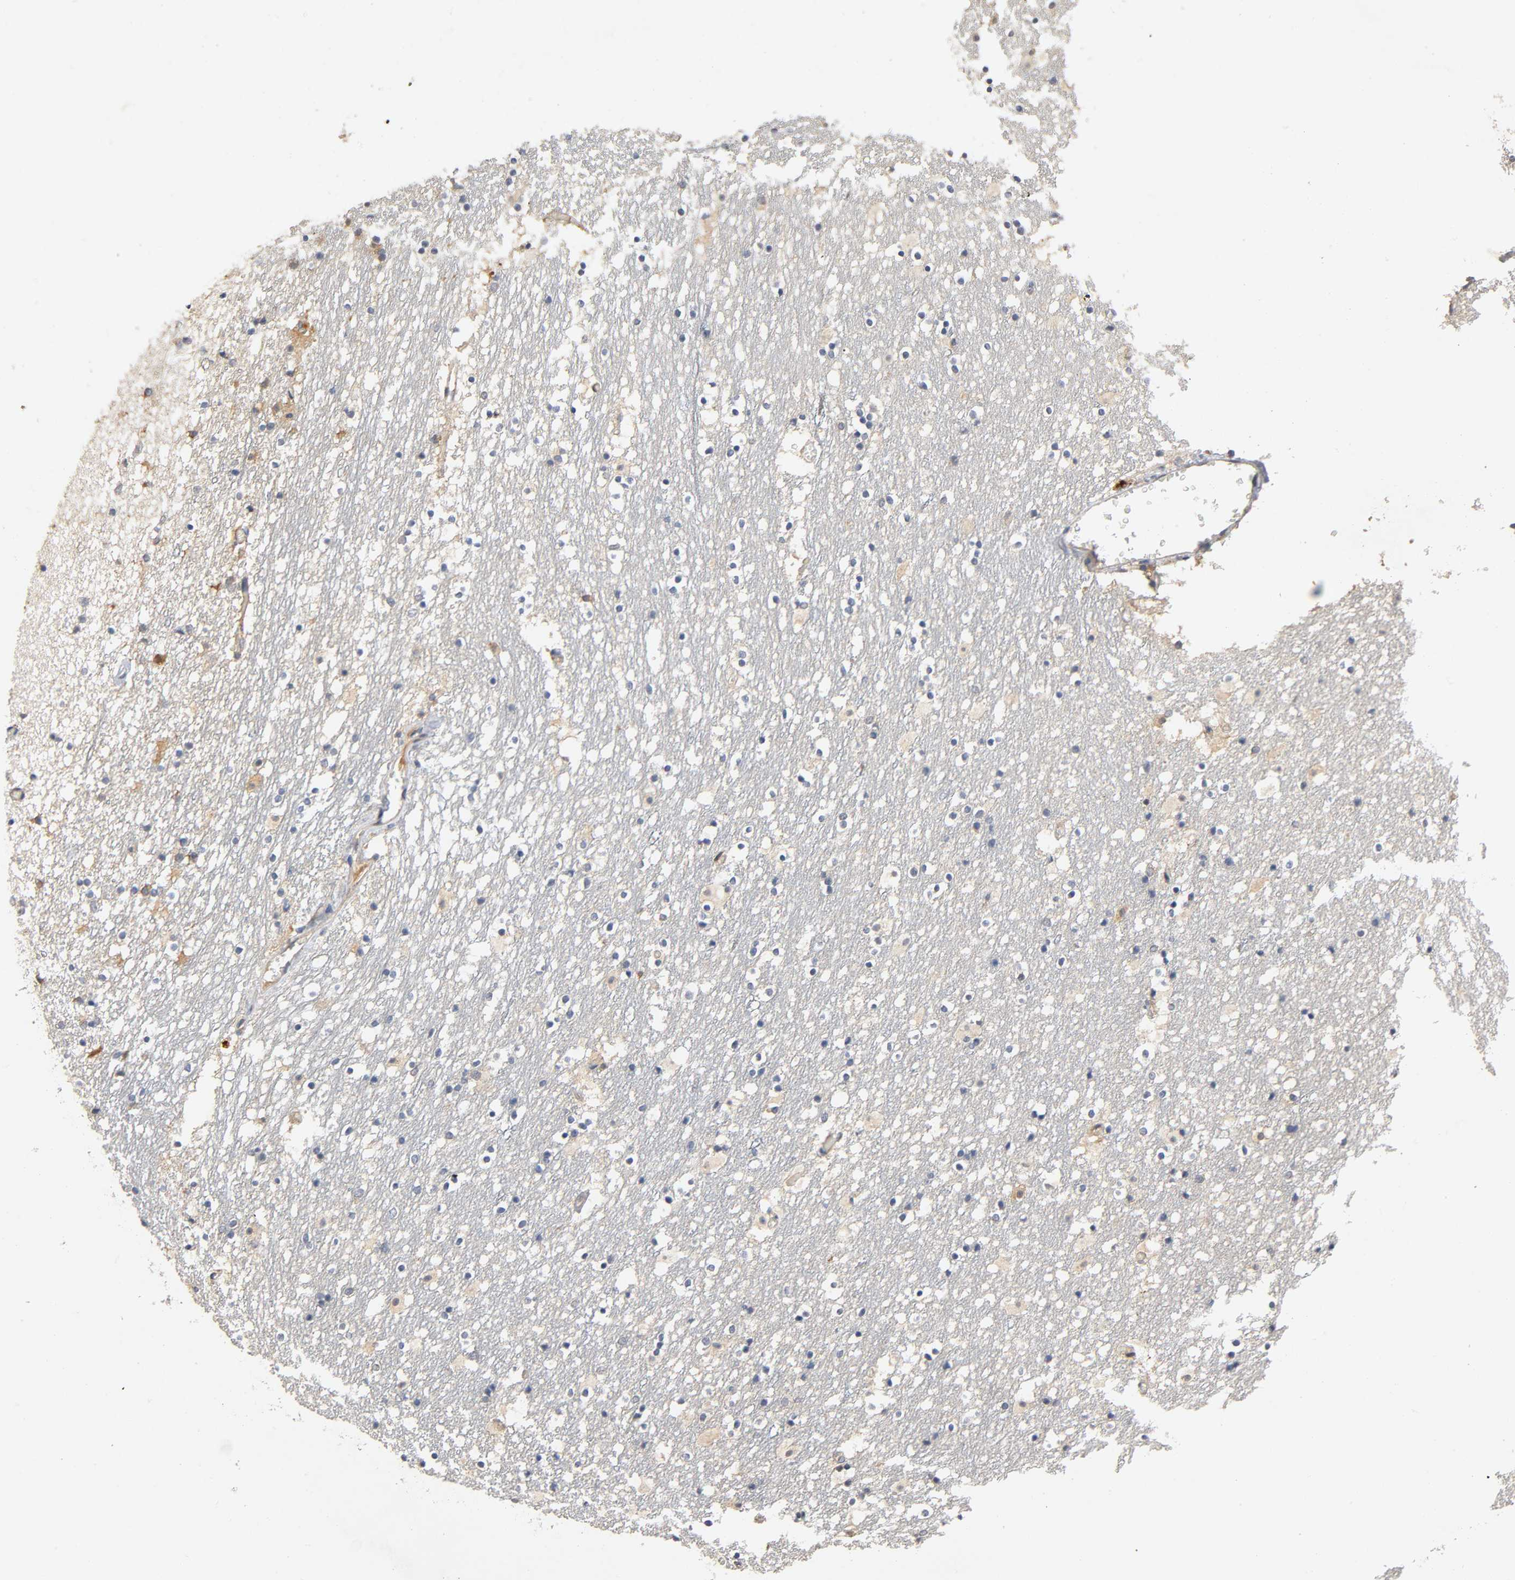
{"staining": {"intensity": "weak", "quantity": "<25%", "location": "cytoplasmic/membranous"}, "tissue": "caudate", "cell_type": "Glial cells", "image_type": "normal", "snomed": [{"axis": "morphology", "description": "Normal tissue, NOS"}, {"axis": "topography", "description": "Lateral ventricle wall"}], "caption": "Micrograph shows no protein expression in glial cells of unremarkable caudate.", "gene": "IKBKB", "patient": {"sex": "male", "age": 45}}